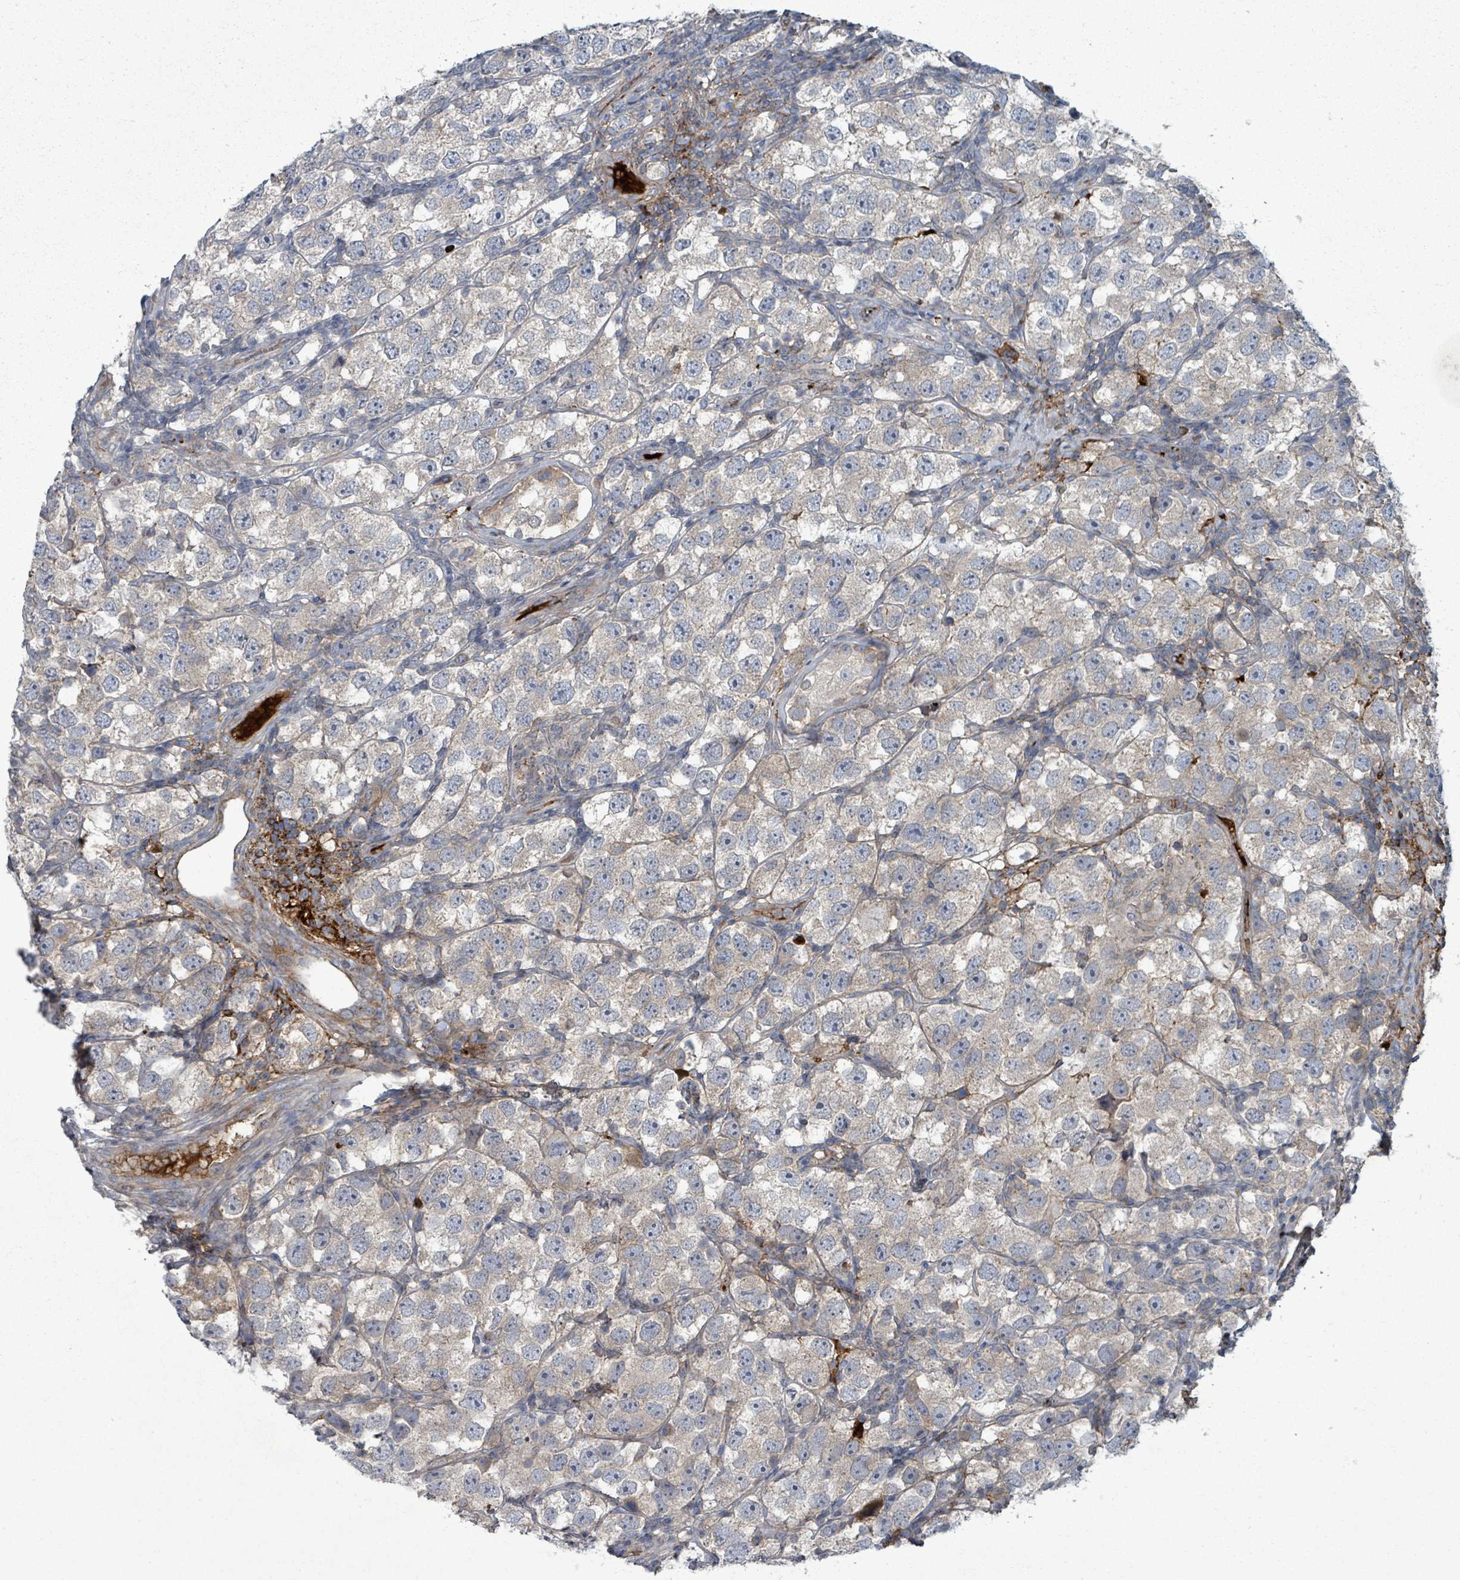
{"staining": {"intensity": "weak", "quantity": "<25%", "location": "cytoplasmic/membranous"}, "tissue": "testis cancer", "cell_type": "Tumor cells", "image_type": "cancer", "snomed": [{"axis": "morphology", "description": "Seminoma, NOS"}, {"axis": "topography", "description": "Testis"}], "caption": "Human testis seminoma stained for a protein using immunohistochemistry shows no staining in tumor cells.", "gene": "GRM8", "patient": {"sex": "male", "age": 26}}